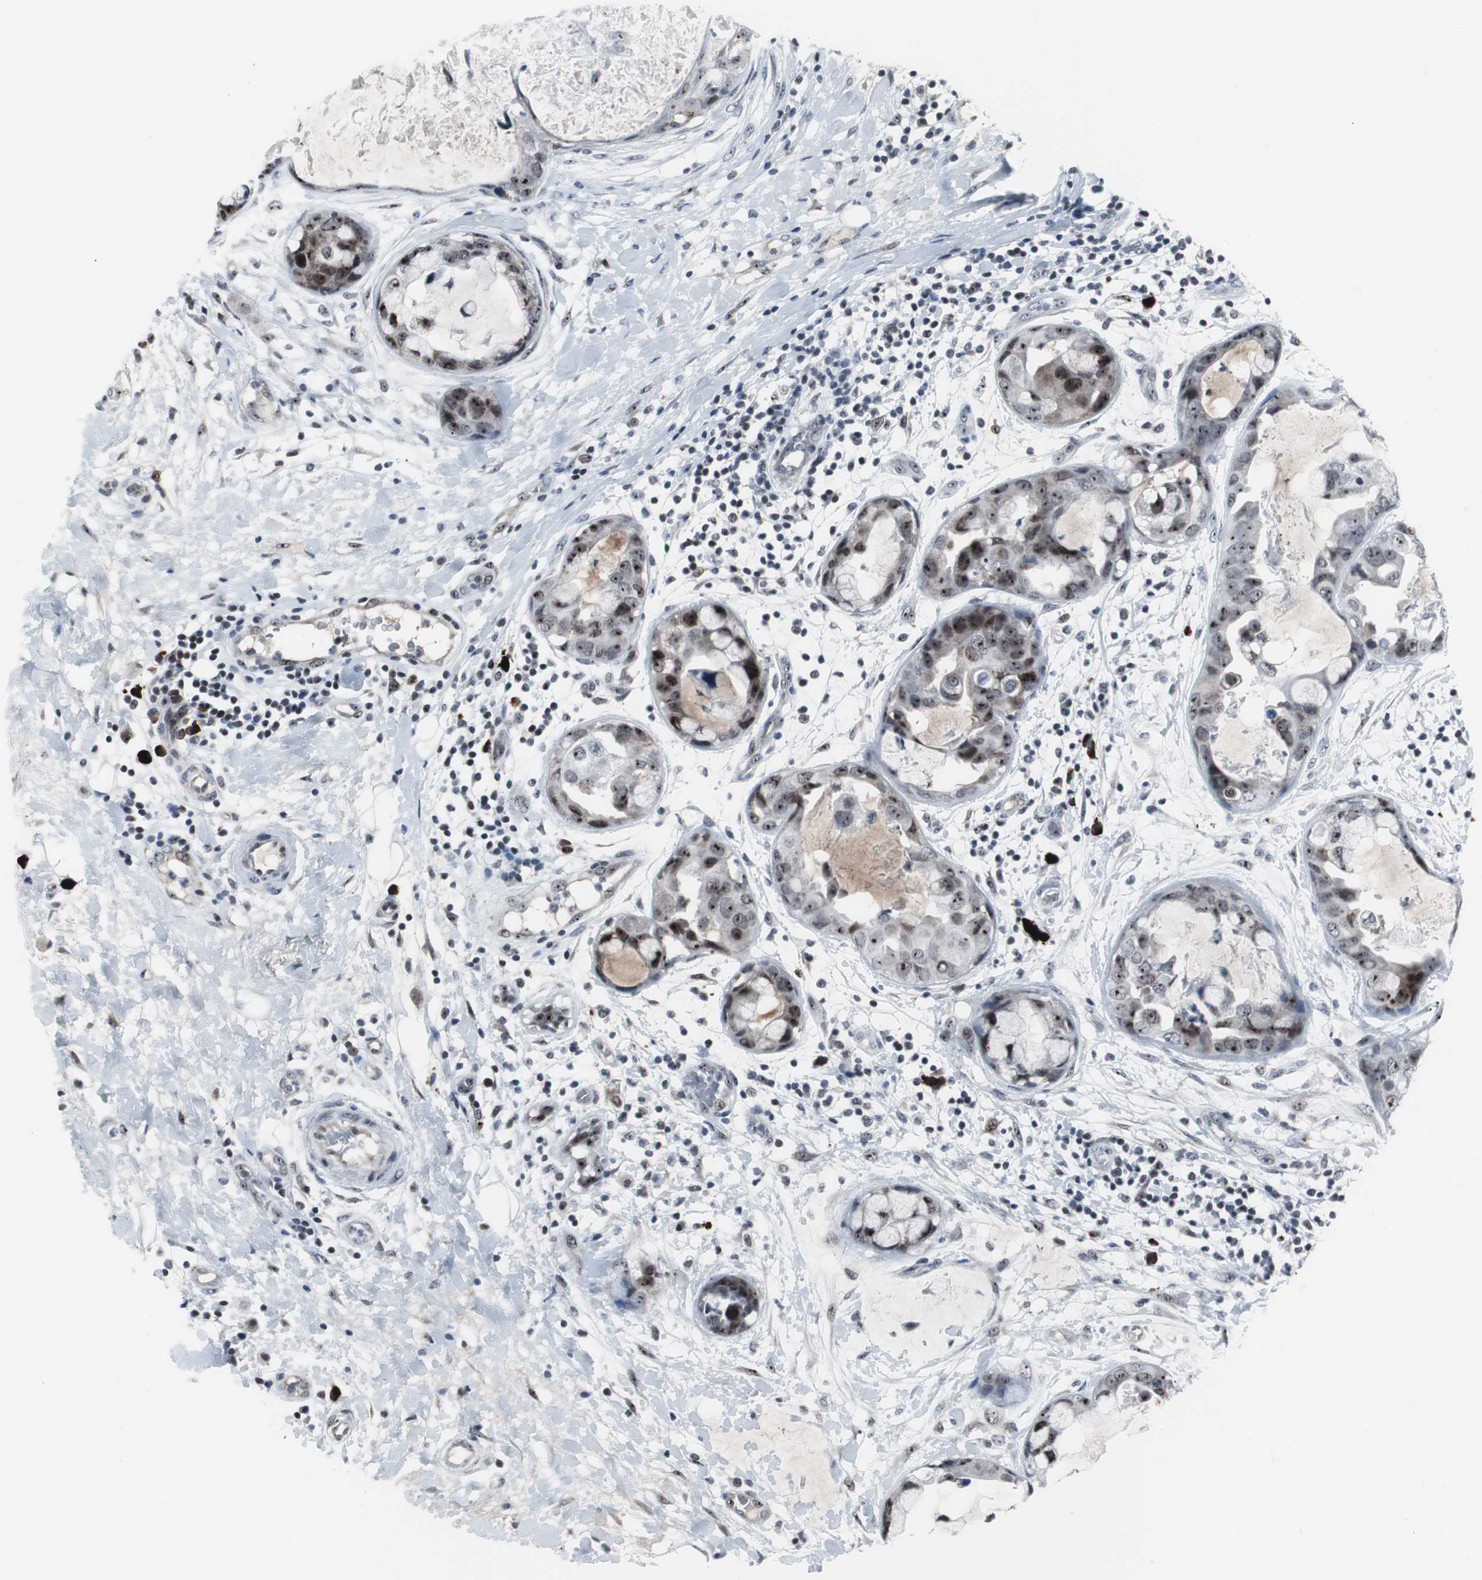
{"staining": {"intensity": "moderate", "quantity": ">75%", "location": "nuclear"}, "tissue": "breast cancer", "cell_type": "Tumor cells", "image_type": "cancer", "snomed": [{"axis": "morphology", "description": "Duct carcinoma"}, {"axis": "topography", "description": "Breast"}], "caption": "High-magnification brightfield microscopy of breast intraductal carcinoma stained with DAB (3,3'-diaminobenzidine) (brown) and counterstained with hematoxylin (blue). tumor cells exhibit moderate nuclear positivity is seen in approximately>75% of cells. Immunohistochemistry stains the protein of interest in brown and the nuclei are stained blue.", "gene": "DOK1", "patient": {"sex": "female", "age": 40}}